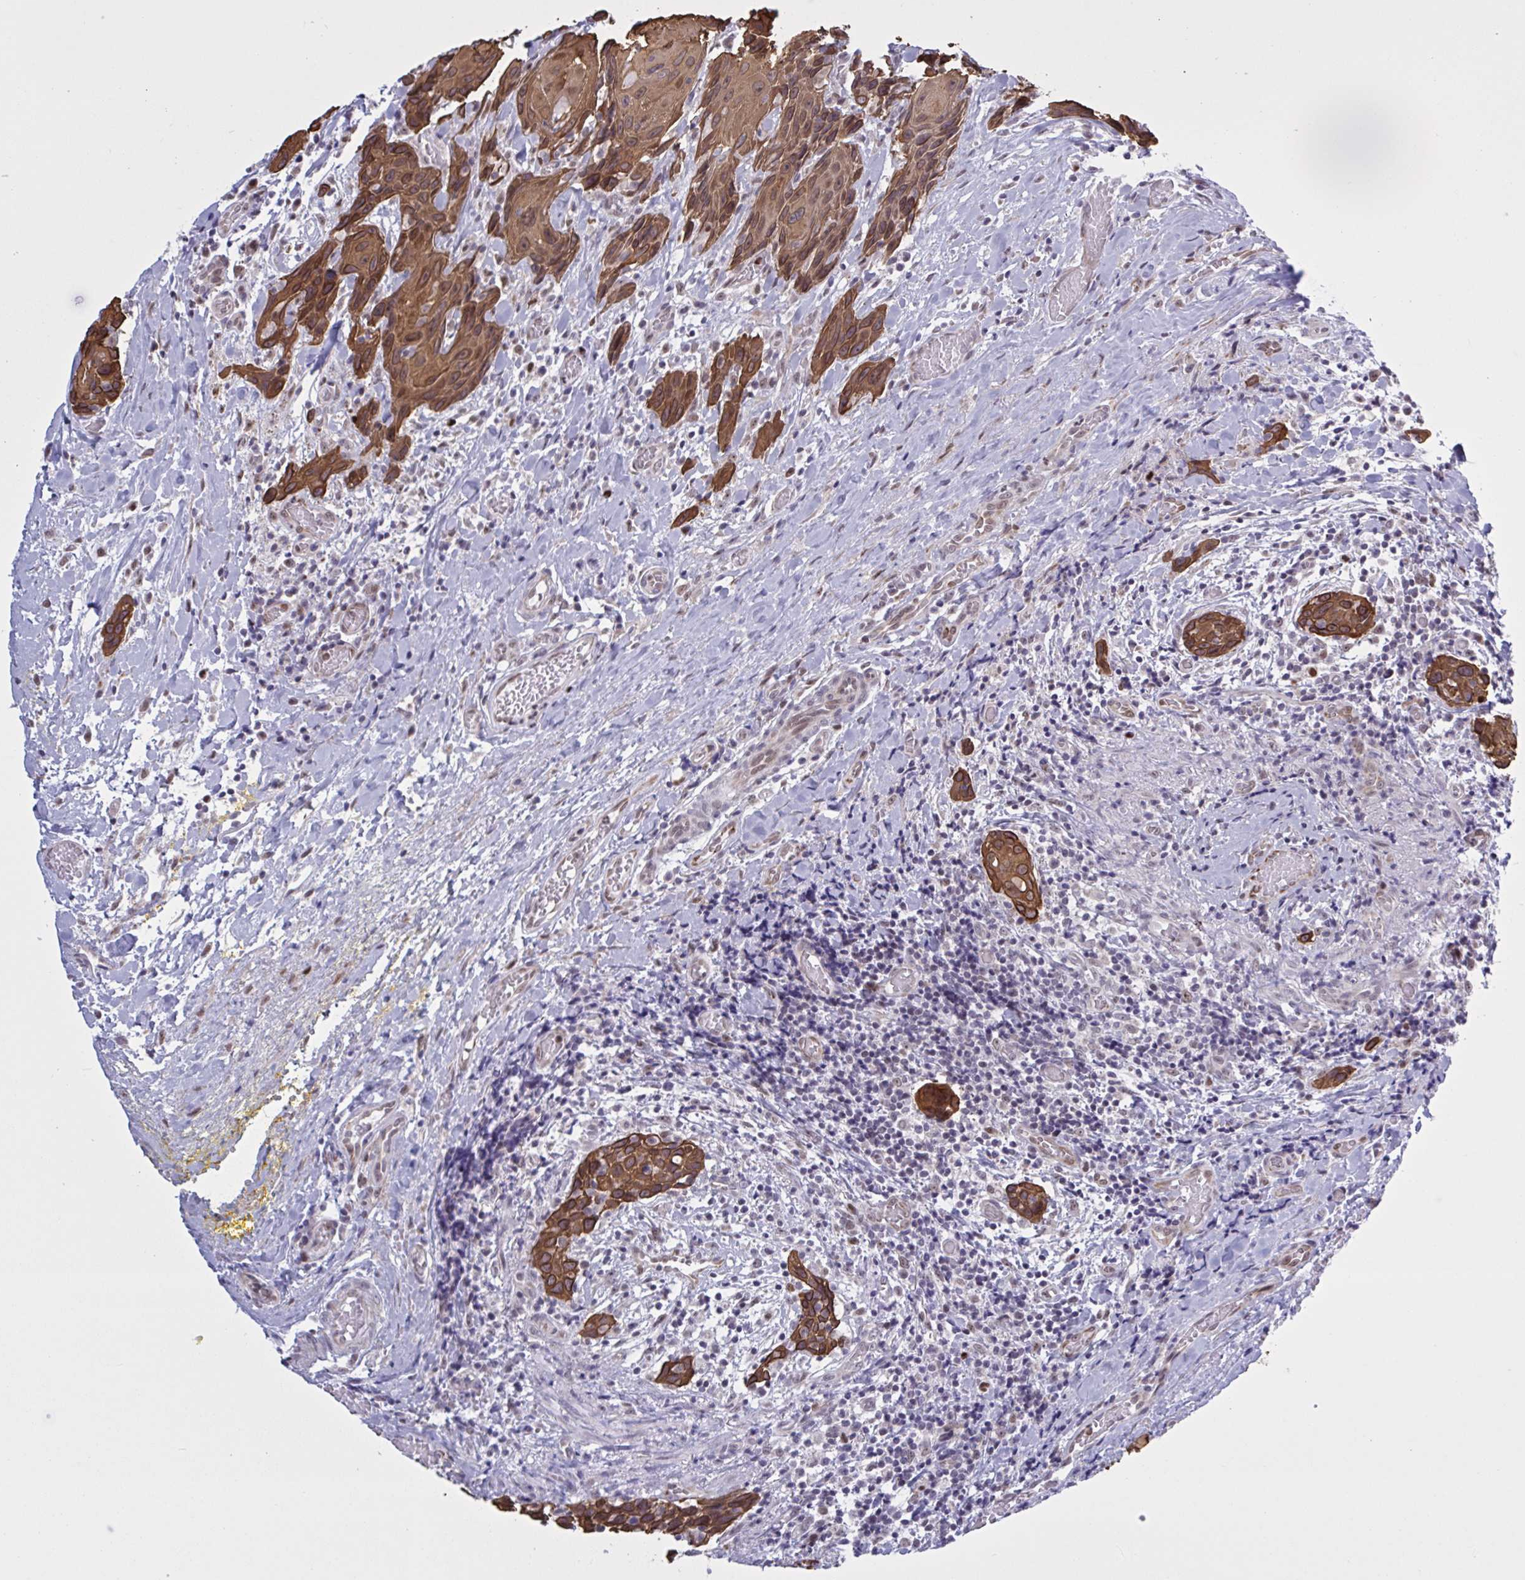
{"staining": {"intensity": "strong", "quantity": ">75%", "location": "cytoplasmic/membranous,nuclear"}, "tissue": "head and neck cancer", "cell_type": "Tumor cells", "image_type": "cancer", "snomed": [{"axis": "morphology", "description": "Squamous cell carcinoma, NOS"}, {"axis": "topography", "description": "Oral tissue"}, {"axis": "topography", "description": "Head-Neck"}], "caption": "Protein expression analysis of human head and neck squamous cell carcinoma reveals strong cytoplasmic/membranous and nuclear expression in about >75% of tumor cells. (DAB (3,3'-diaminobenzidine) IHC with brightfield microscopy, high magnification).", "gene": "PRMT6", "patient": {"sex": "male", "age": 49}}